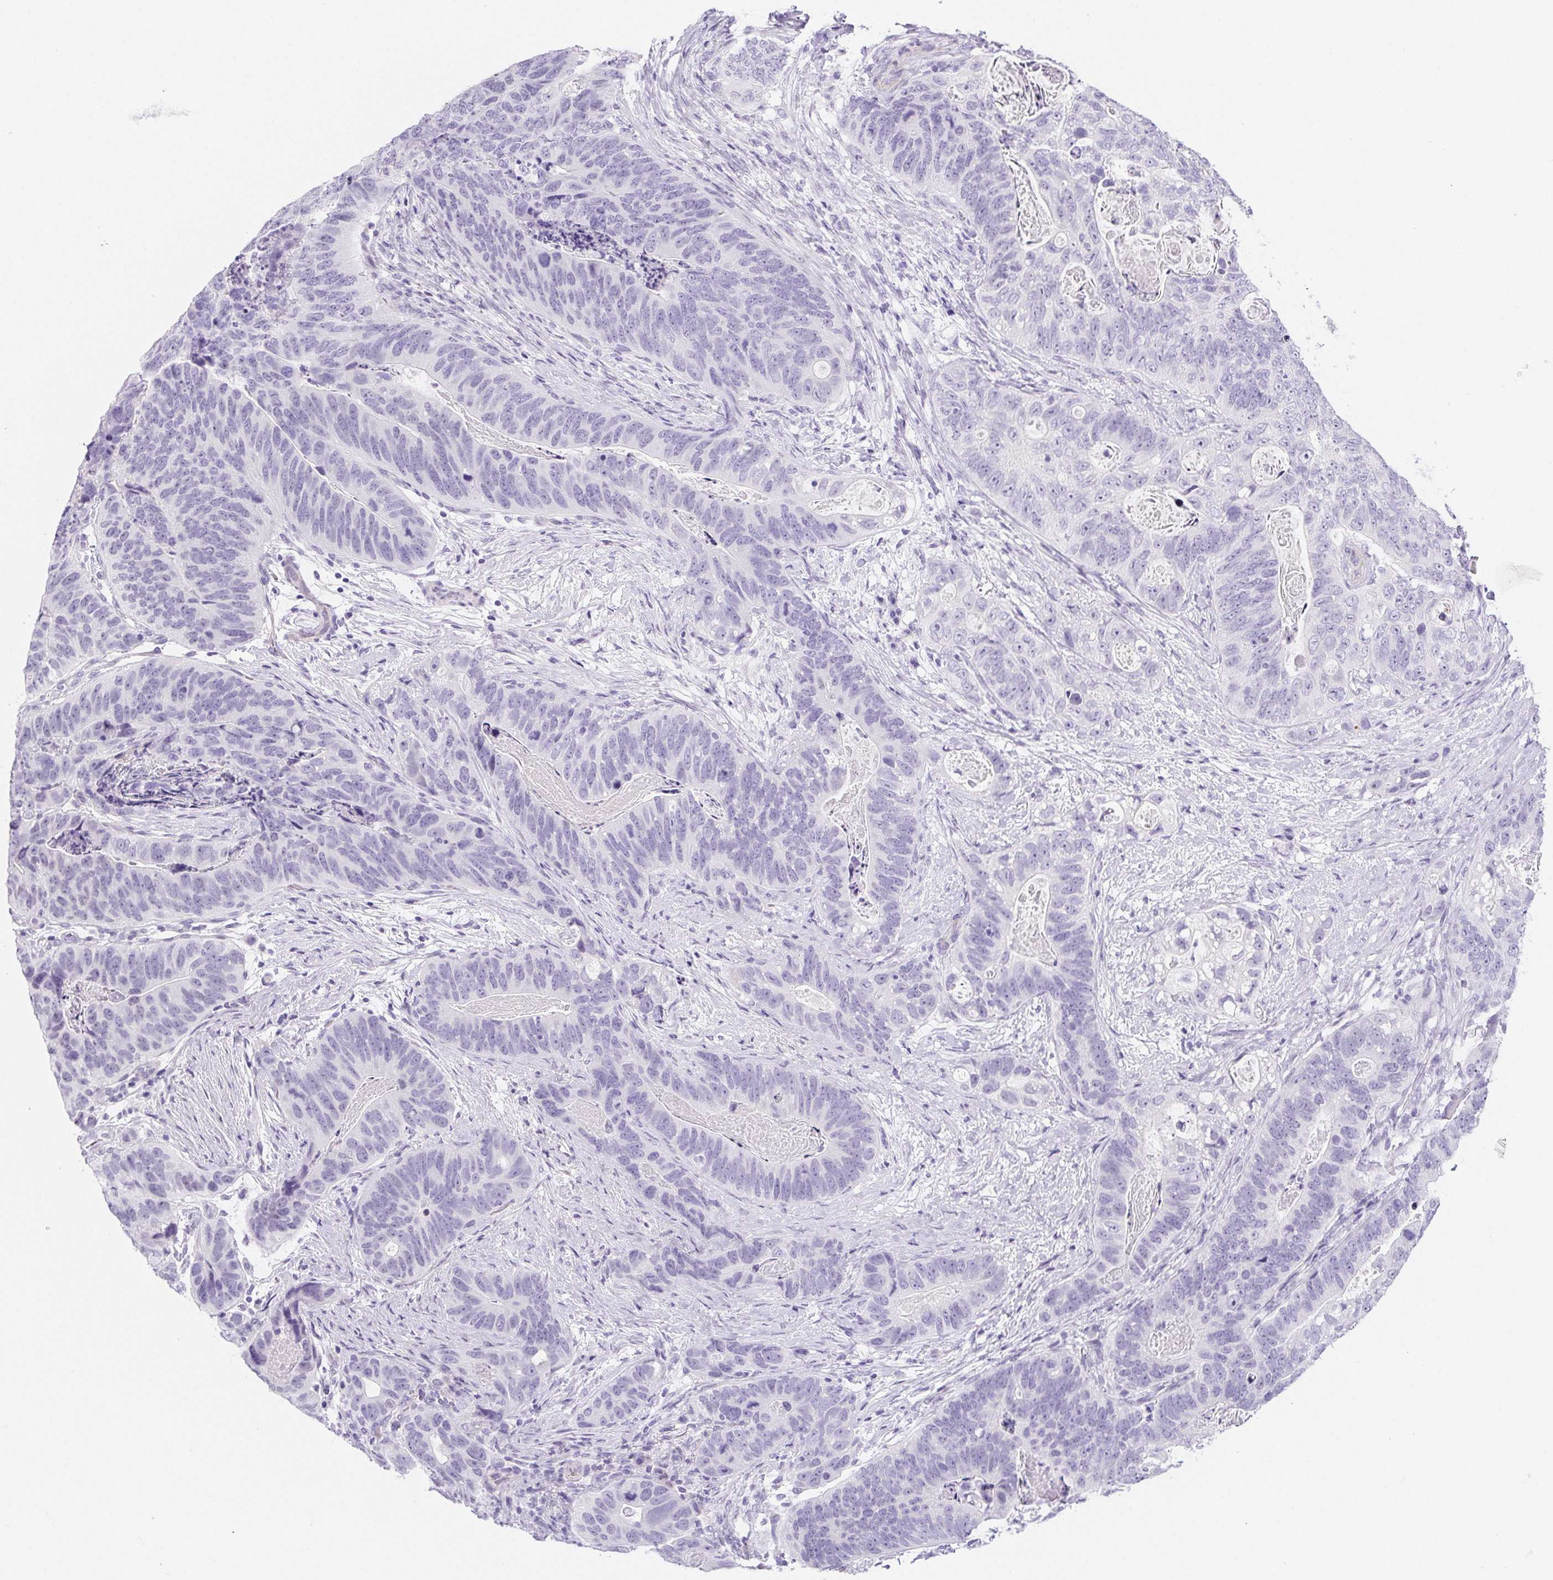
{"staining": {"intensity": "negative", "quantity": "none", "location": "none"}, "tissue": "stomach cancer", "cell_type": "Tumor cells", "image_type": "cancer", "snomed": [{"axis": "morphology", "description": "Normal tissue, NOS"}, {"axis": "morphology", "description": "Adenocarcinoma, NOS"}, {"axis": "topography", "description": "Stomach"}], "caption": "The micrograph displays no staining of tumor cells in stomach cancer (adenocarcinoma).", "gene": "CYP21A2", "patient": {"sex": "female", "age": 89}}